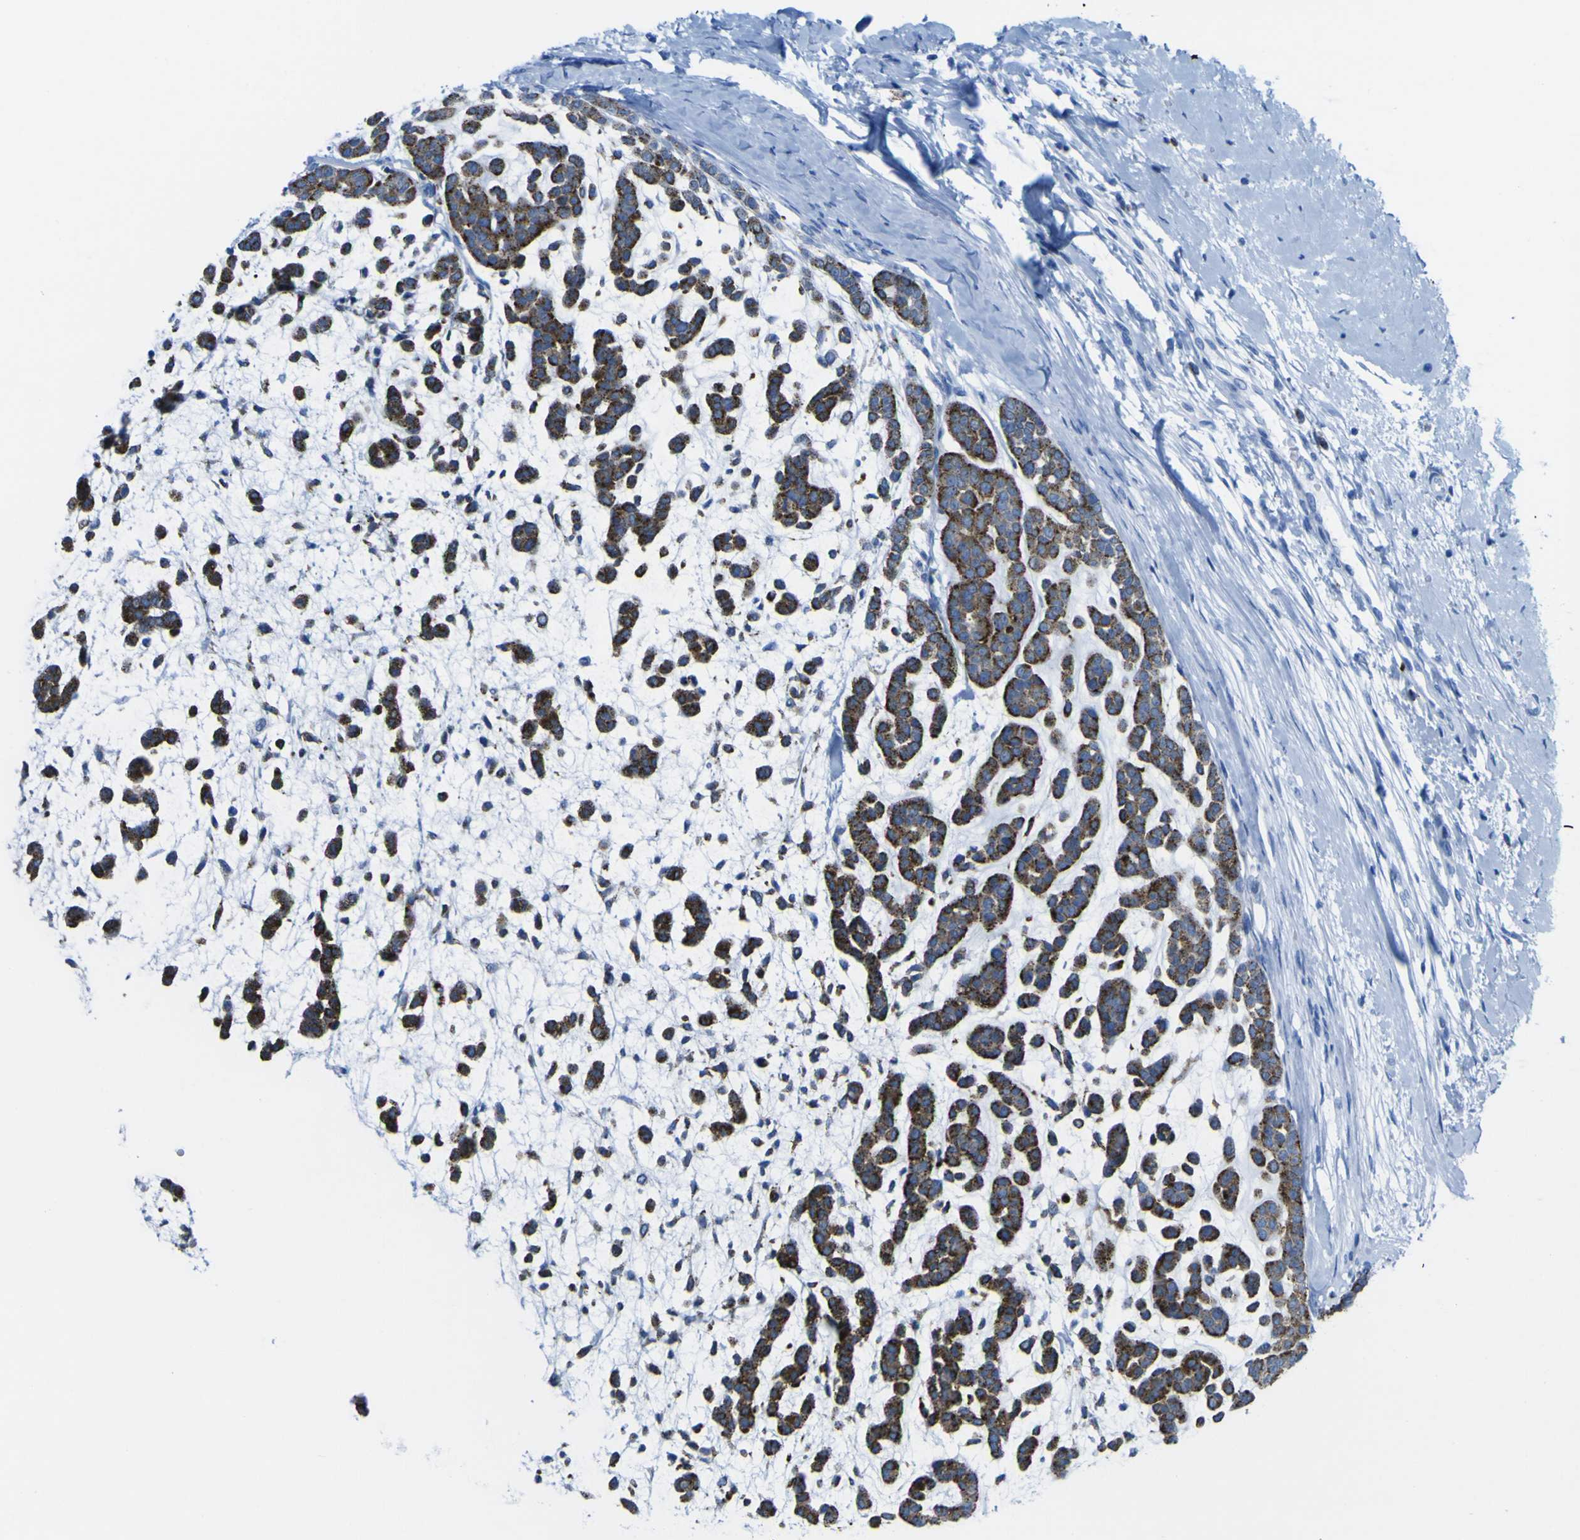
{"staining": {"intensity": "strong", "quantity": "25%-75%", "location": "cytoplasmic/membranous"}, "tissue": "head and neck cancer", "cell_type": "Tumor cells", "image_type": "cancer", "snomed": [{"axis": "morphology", "description": "Adenocarcinoma, NOS"}, {"axis": "morphology", "description": "Adenoma, NOS"}, {"axis": "topography", "description": "Head-Neck"}], "caption": "Adenocarcinoma (head and neck) was stained to show a protein in brown. There is high levels of strong cytoplasmic/membranous expression in about 25%-75% of tumor cells.", "gene": "PLD3", "patient": {"sex": "female", "age": 55}}